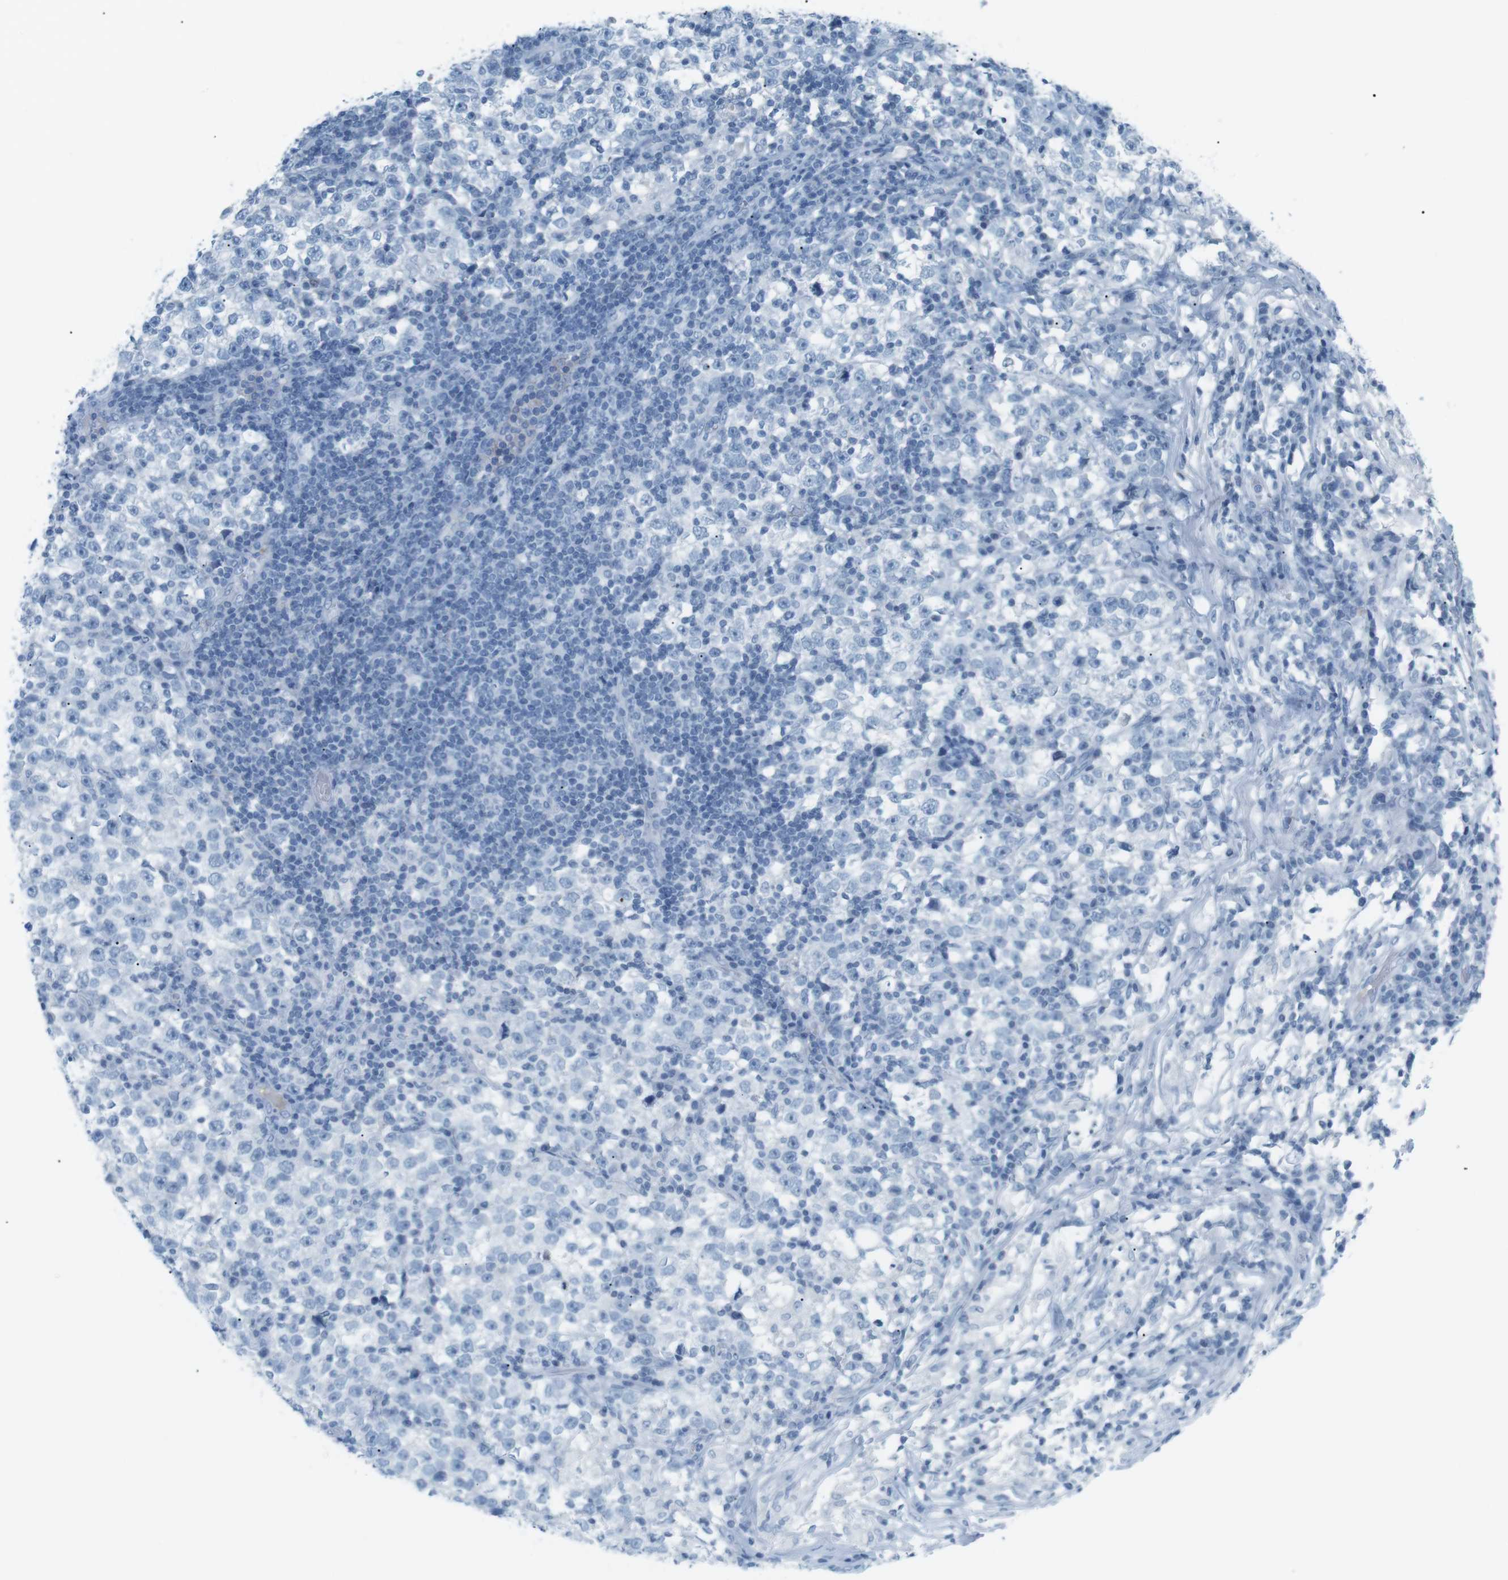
{"staining": {"intensity": "negative", "quantity": "none", "location": "none"}, "tissue": "testis cancer", "cell_type": "Tumor cells", "image_type": "cancer", "snomed": [{"axis": "morphology", "description": "Seminoma, NOS"}, {"axis": "topography", "description": "Testis"}], "caption": "This is an immunohistochemistry (IHC) micrograph of human testis cancer (seminoma). There is no positivity in tumor cells.", "gene": "AZGP1", "patient": {"sex": "male", "age": 43}}